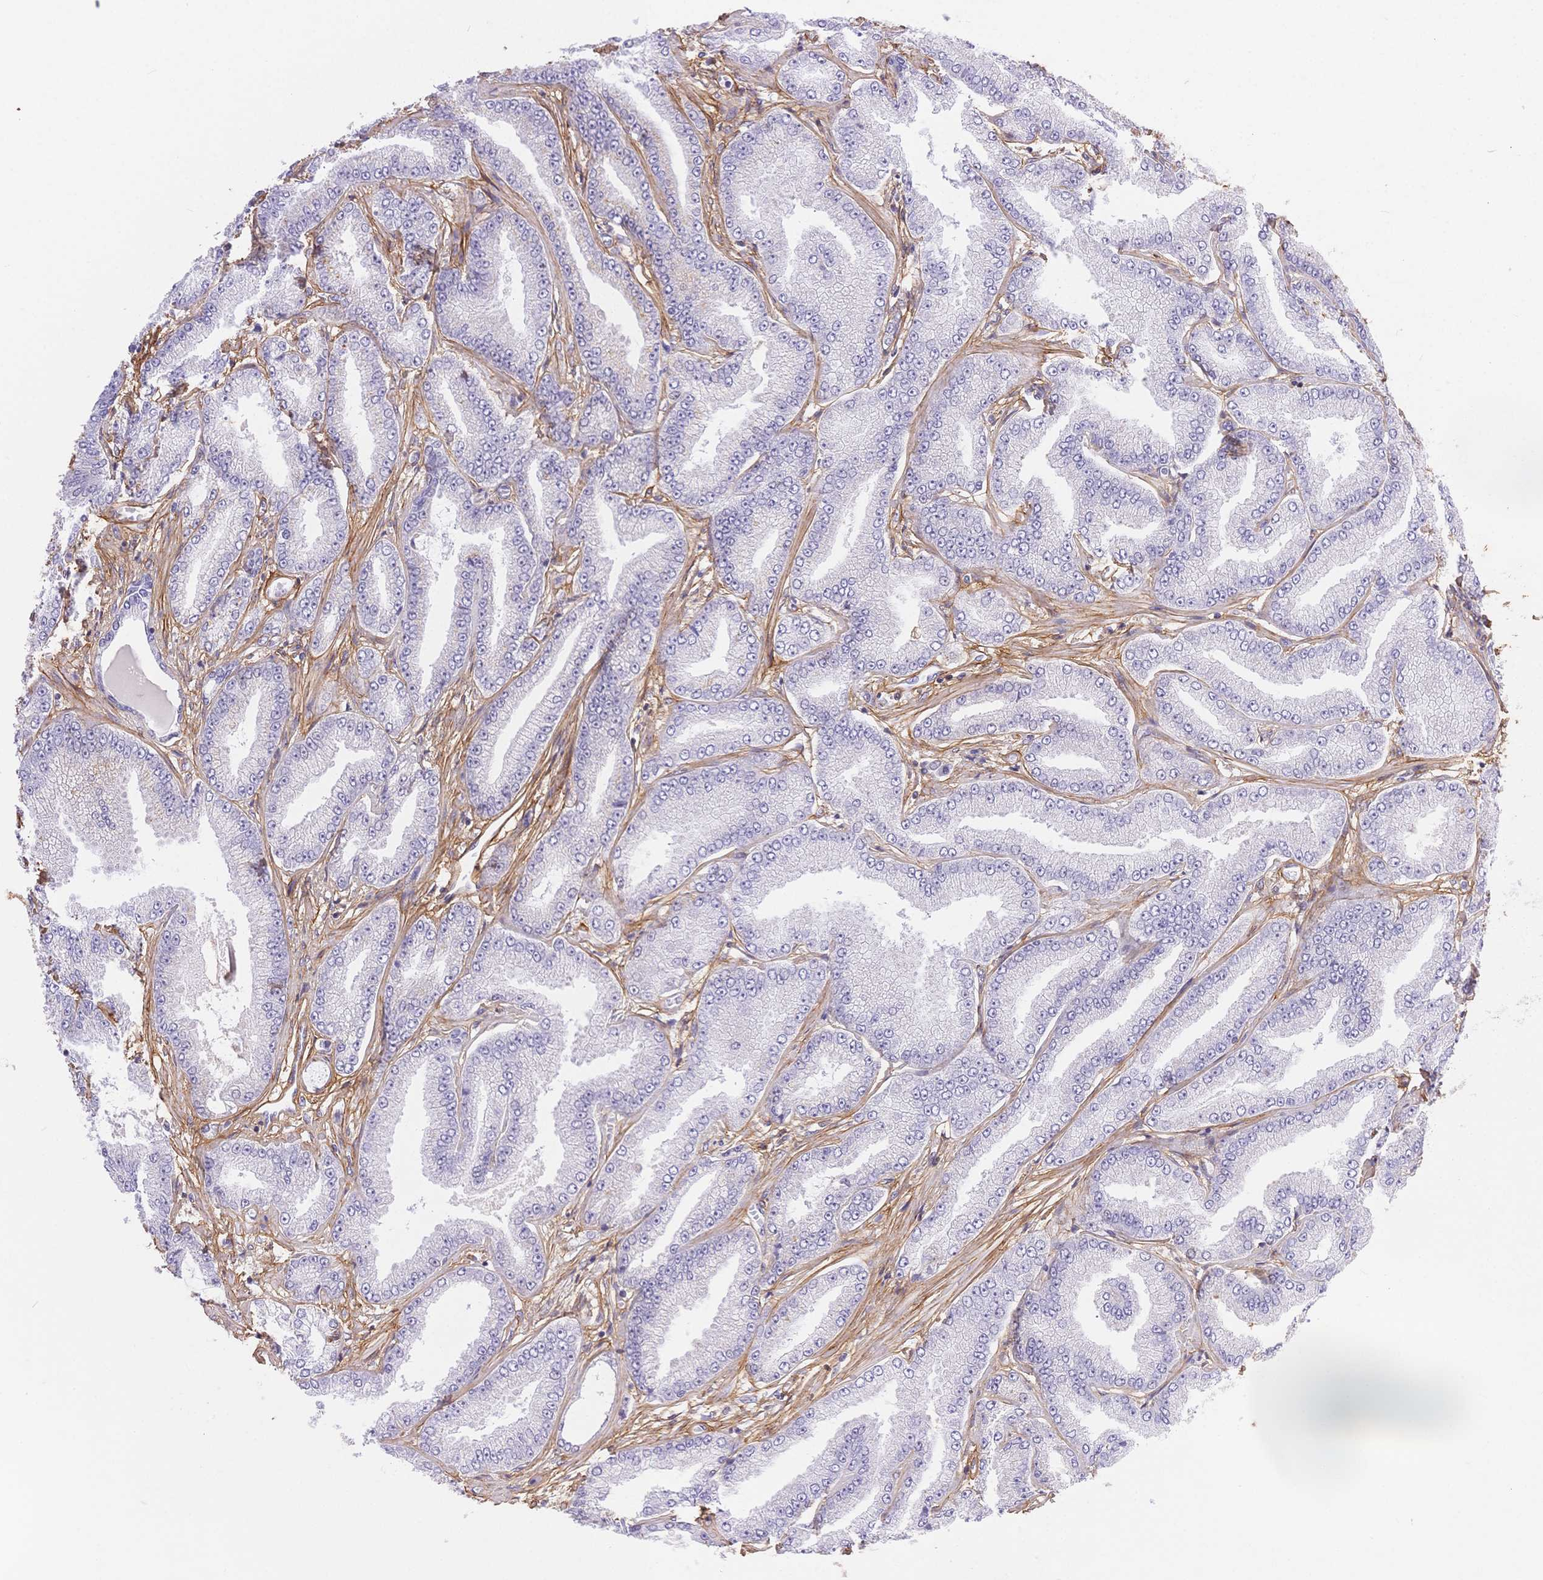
{"staining": {"intensity": "negative", "quantity": "none", "location": "none"}, "tissue": "prostate cancer", "cell_type": "Tumor cells", "image_type": "cancer", "snomed": [{"axis": "morphology", "description": "Adenocarcinoma, Low grade"}, {"axis": "topography", "description": "Prostate"}], "caption": "Tumor cells are negative for brown protein staining in prostate adenocarcinoma (low-grade).", "gene": "PDZD2", "patient": {"sex": "male", "age": 55}}